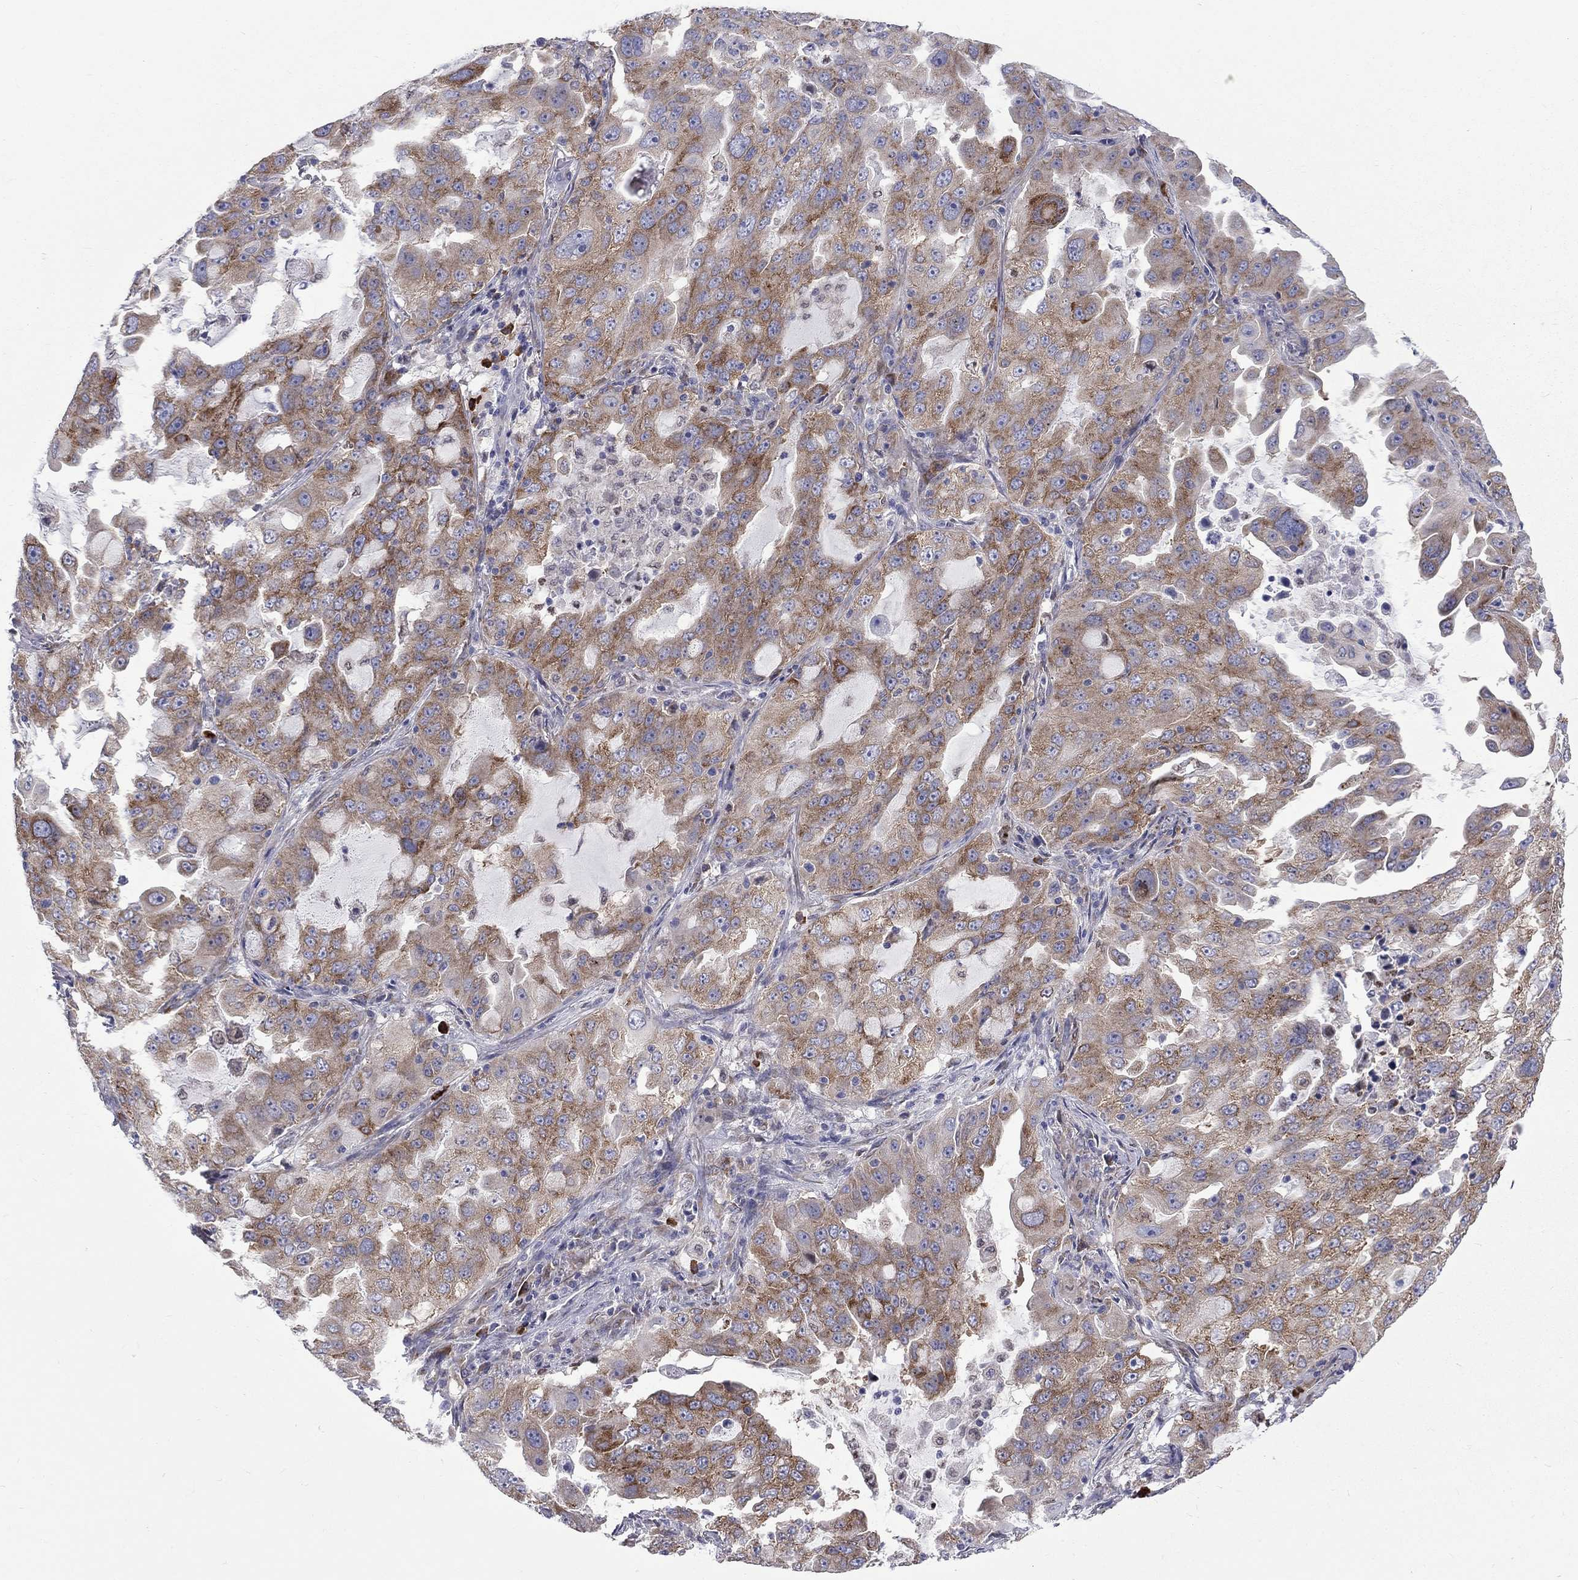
{"staining": {"intensity": "moderate", "quantity": ">75%", "location": "cytoplasmic/membranous"}, "tissue": "lung cancer", "cell_type": "Tumor cells", "image_type": "cancer", "snomed": [{"axis": "morphology", "description": "Adenocarcinoma, NOS"}, {"axis": "topography", "description": "Lung"}], "caption": "About >75% of tumor cells in human lung cancer (adenocarcinoma) show moderate cytoplasmic/membranous protein staining as visualized by brown immunohistochemical staining.", "gene": "PABPC4", "patient": {"sex": "female", "age": 61}}